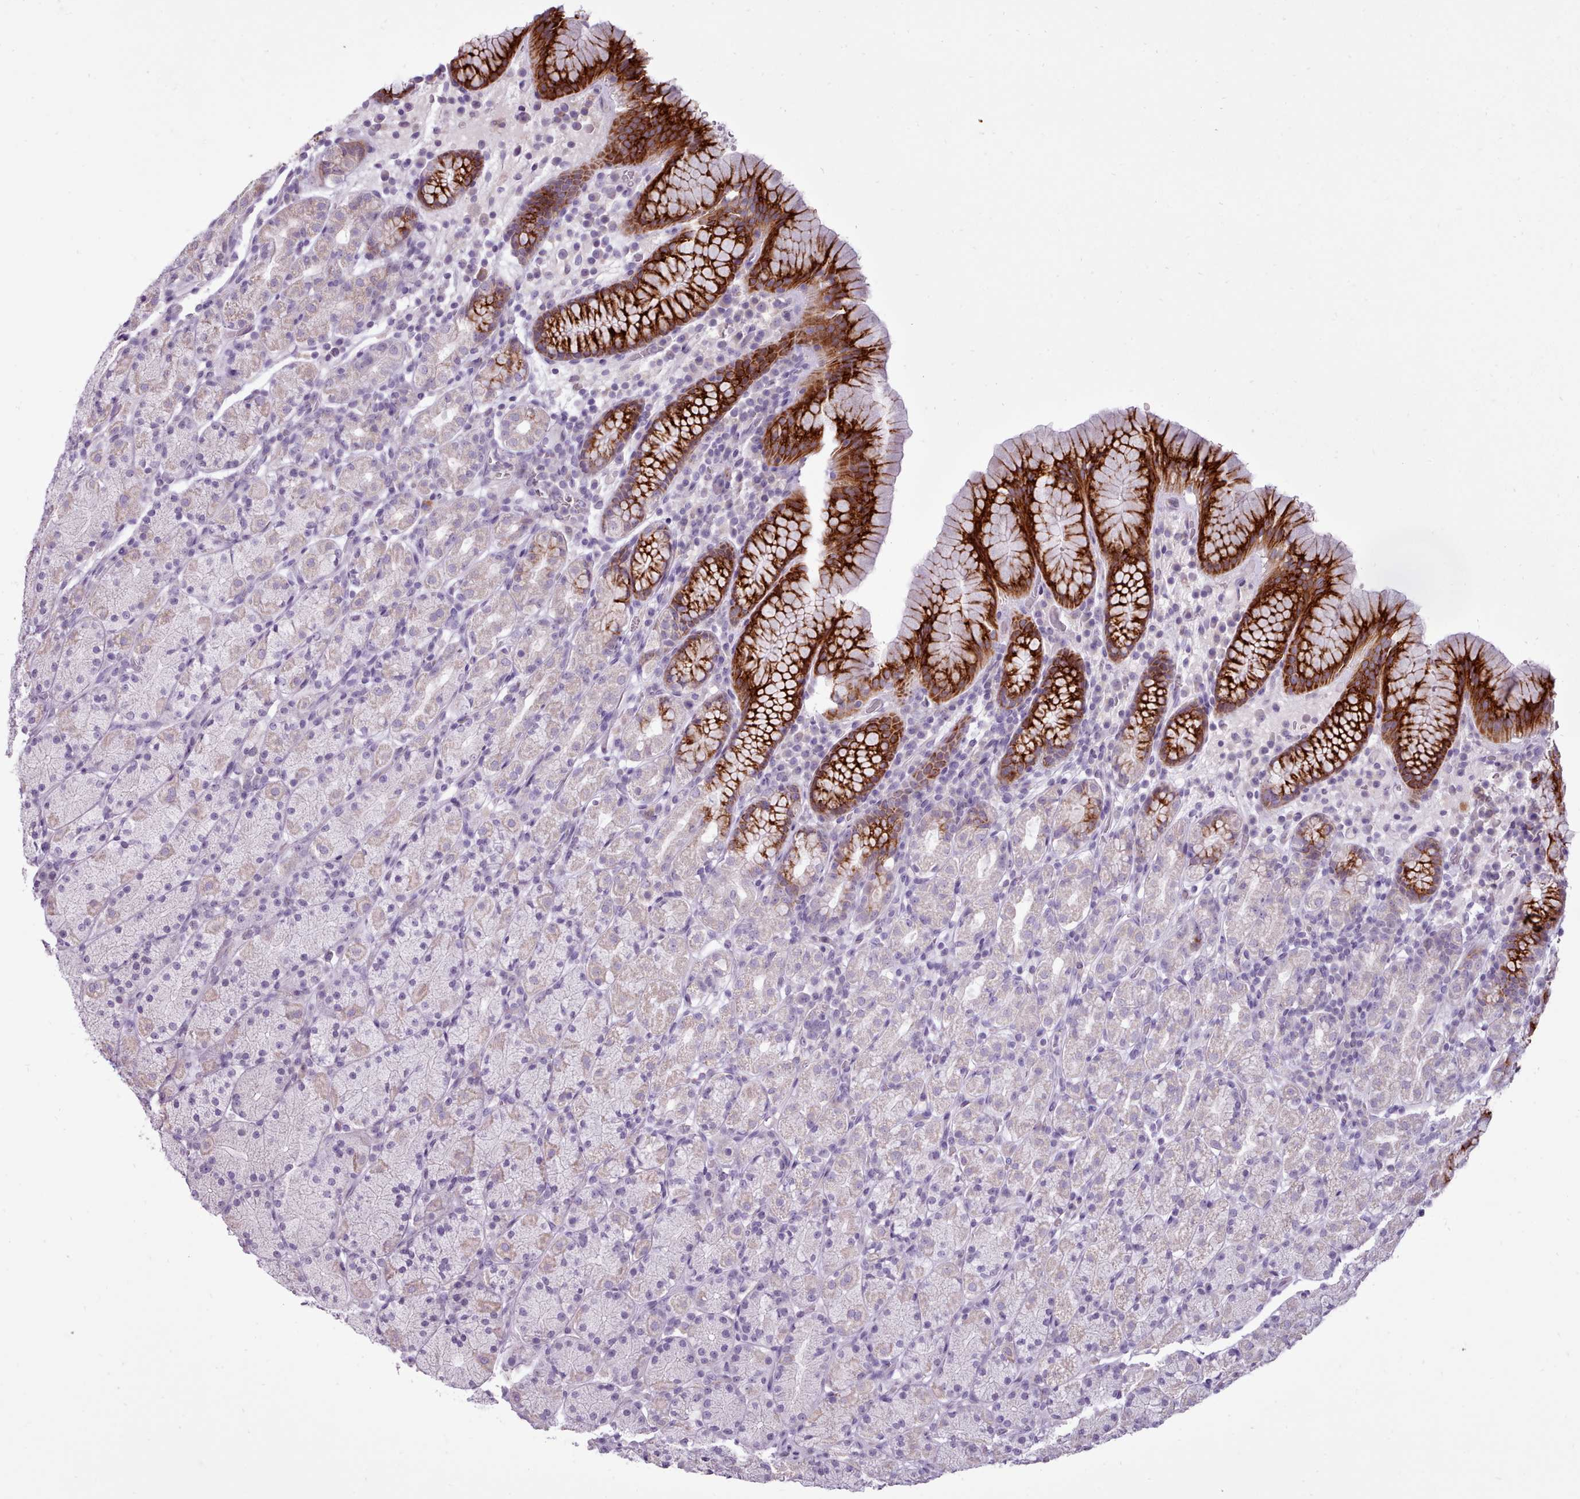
{"staining": {"intensity": "strong", "quantity": "<25%", "location": "cytoplasmic/membranous"}, "tissue": "stomach", "cell_type": "Glandular cells", "image_type": "normal", "snomed": [{"axis": "morphology", "description": "Normal tissue, NOS"}, {"axis": "topography", "description": "Stomach, upper"}, {"axis": "topography", "description": "Stomach"}], "caption": "An image of human stomach stained for a protein shows strong cytoplasmic/membranous brown staining in glandular cells. The protein is shown in brown color, while the nuclei are stained blue.", "gene": "BDKRB2", "patient": {"sex": "male", "age": 62}}